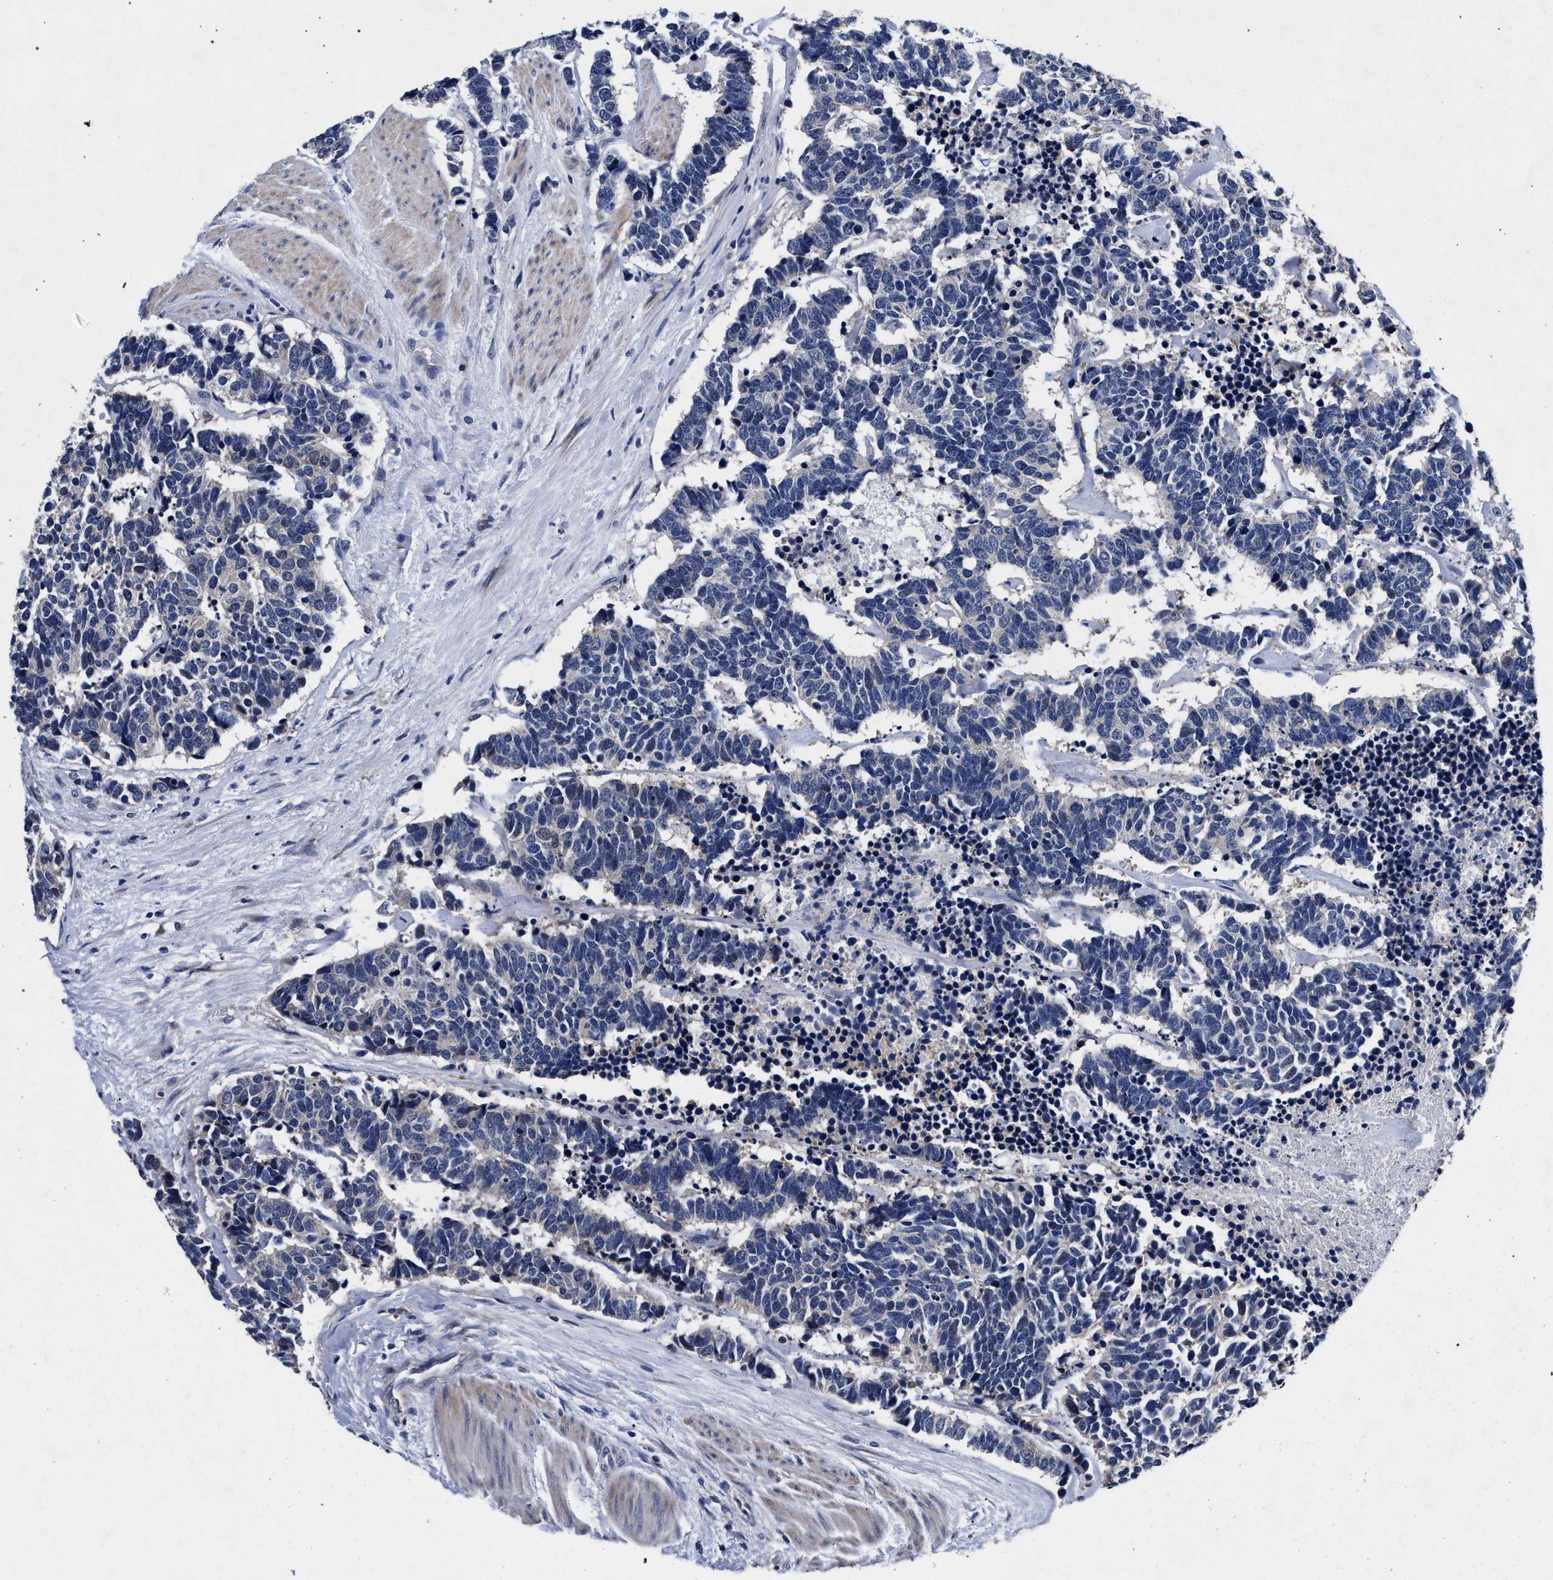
{"staining": {"intensity": "negative", "quantity": "none", "location": "none"}, "tissue": "carcinoid", "cell_type": "Tumor cells", "image_type": "cancer", "snomed": [{"axis": "morphology", "description": "Carcinoma, NOS"}, {"axis": "morphology", "description": "Carcinoid, malignant, NOS"}, {"axis": "topography", "description": "Urinary bladder"}], "caption": "Immunohistochemistry image of neoplastic tissue: carcinoid (malignant) stained with DAB (3,3'-diaminobenzidine) shows no significant protein positivity in tumor cells.", "gene": "CFAP95", "patient": {"sex": "male", "age": 57}}